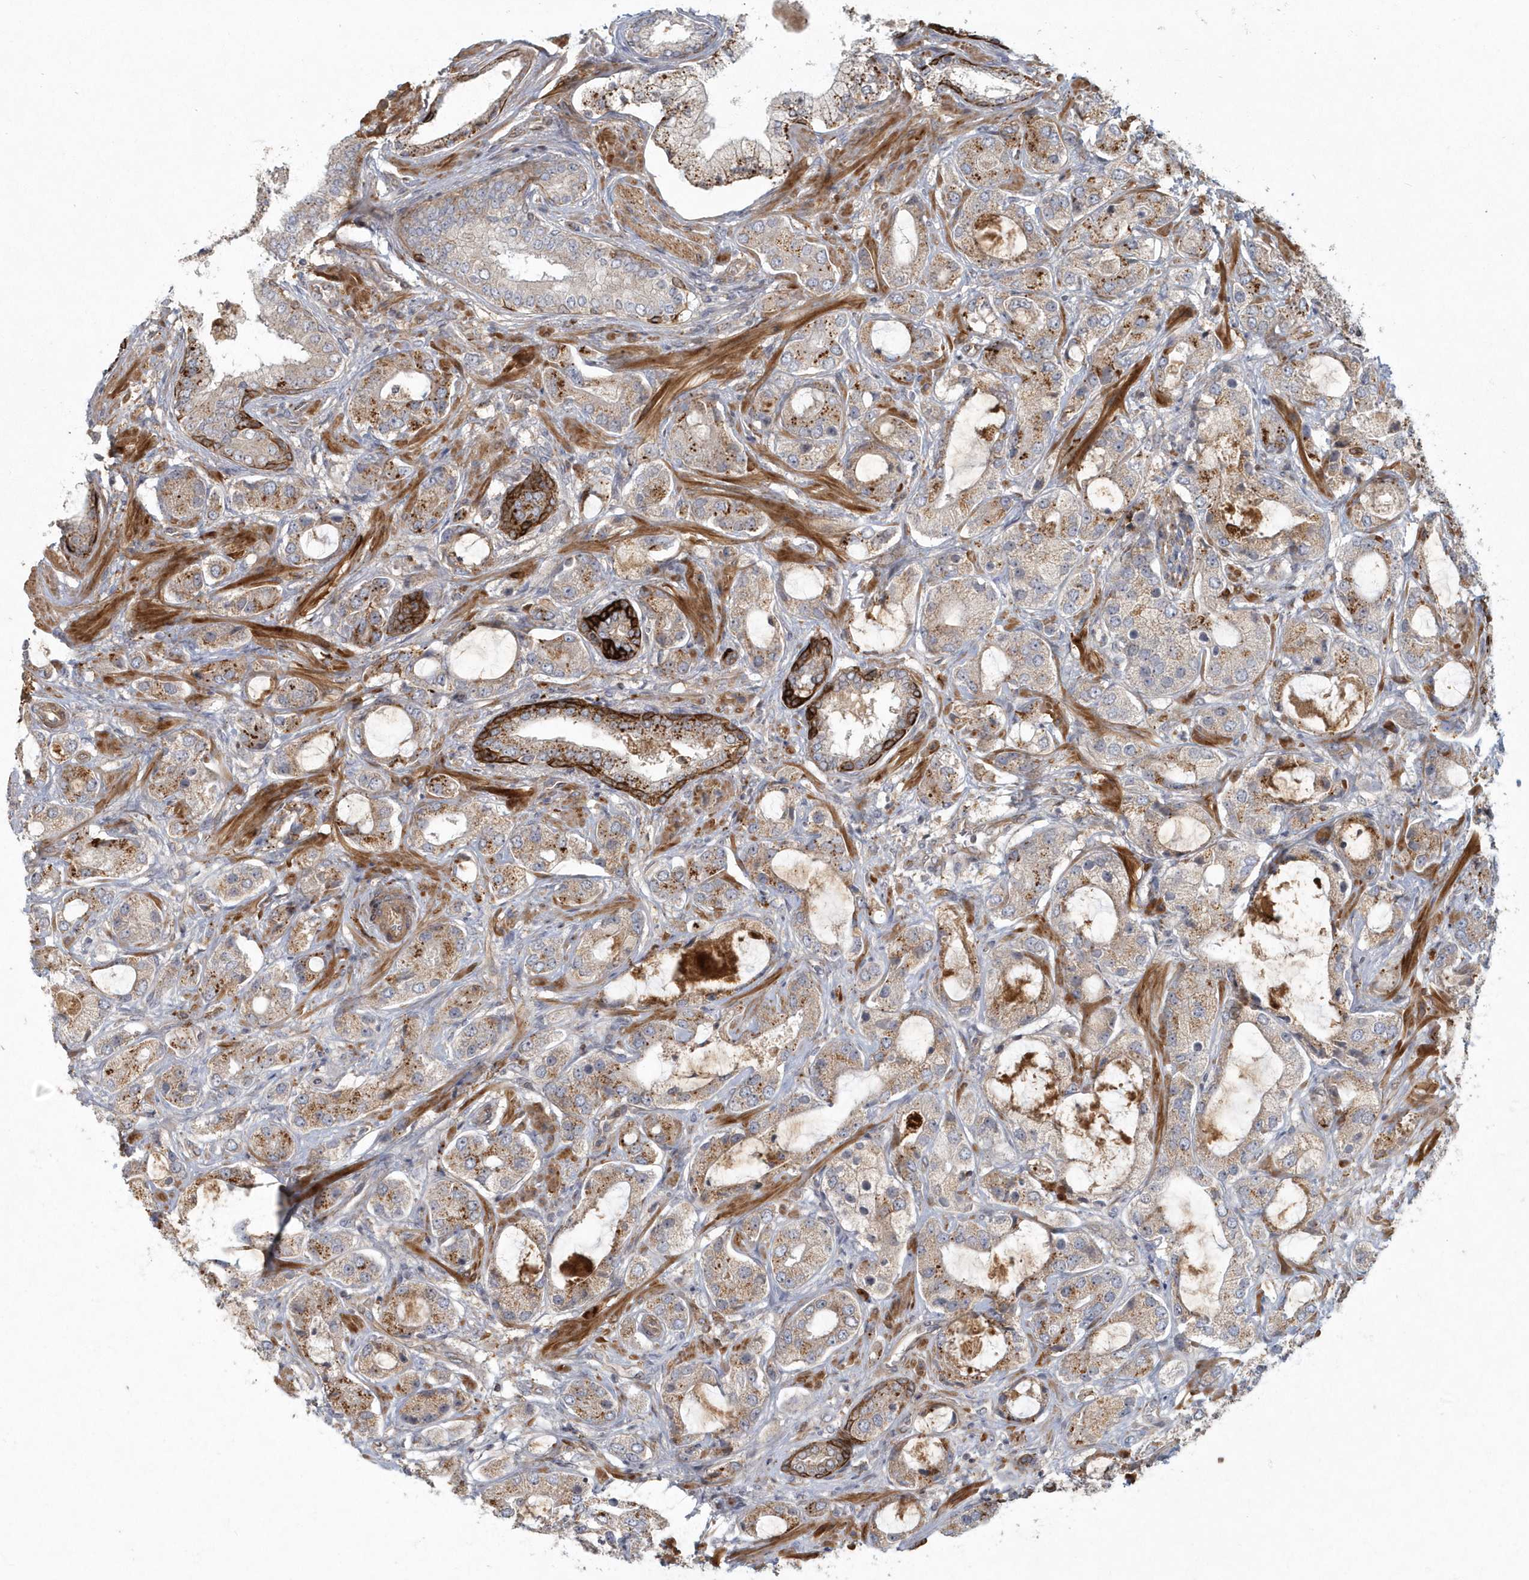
{"staining": {"intensity": "moderate", "quantity": "25%-75%", "location": "cytoplasmic/membranous"}, "tissue": "prostate cancer", "cell_type": "Tumor cells", "image_type": "cancer", "snomed": [{"axis": "morphology", "description": "Normal tissue, NOS"}, {"axis": "morphology", "description": "Adenocarcinoma, High grade"}, {"axis": "topography", "description": "Prostate"}, {"axis": "topography", "description": "Peripheral nerve tissue"}], "caption": "Immunohistochemistry (IHC) micrograph of neoplastic tissue: human prostate high-grade adenocarcinoma stained using immunohistochemistry (IHC) displays medium levels of moderate protein expression localized specifically in the cytoplasmic/membranous of tumor cells, appearing as a cytoplasmic/membranous brown color.", "gene": "ARHGEF38", "patient": {"sex": "male", "age": 59}}